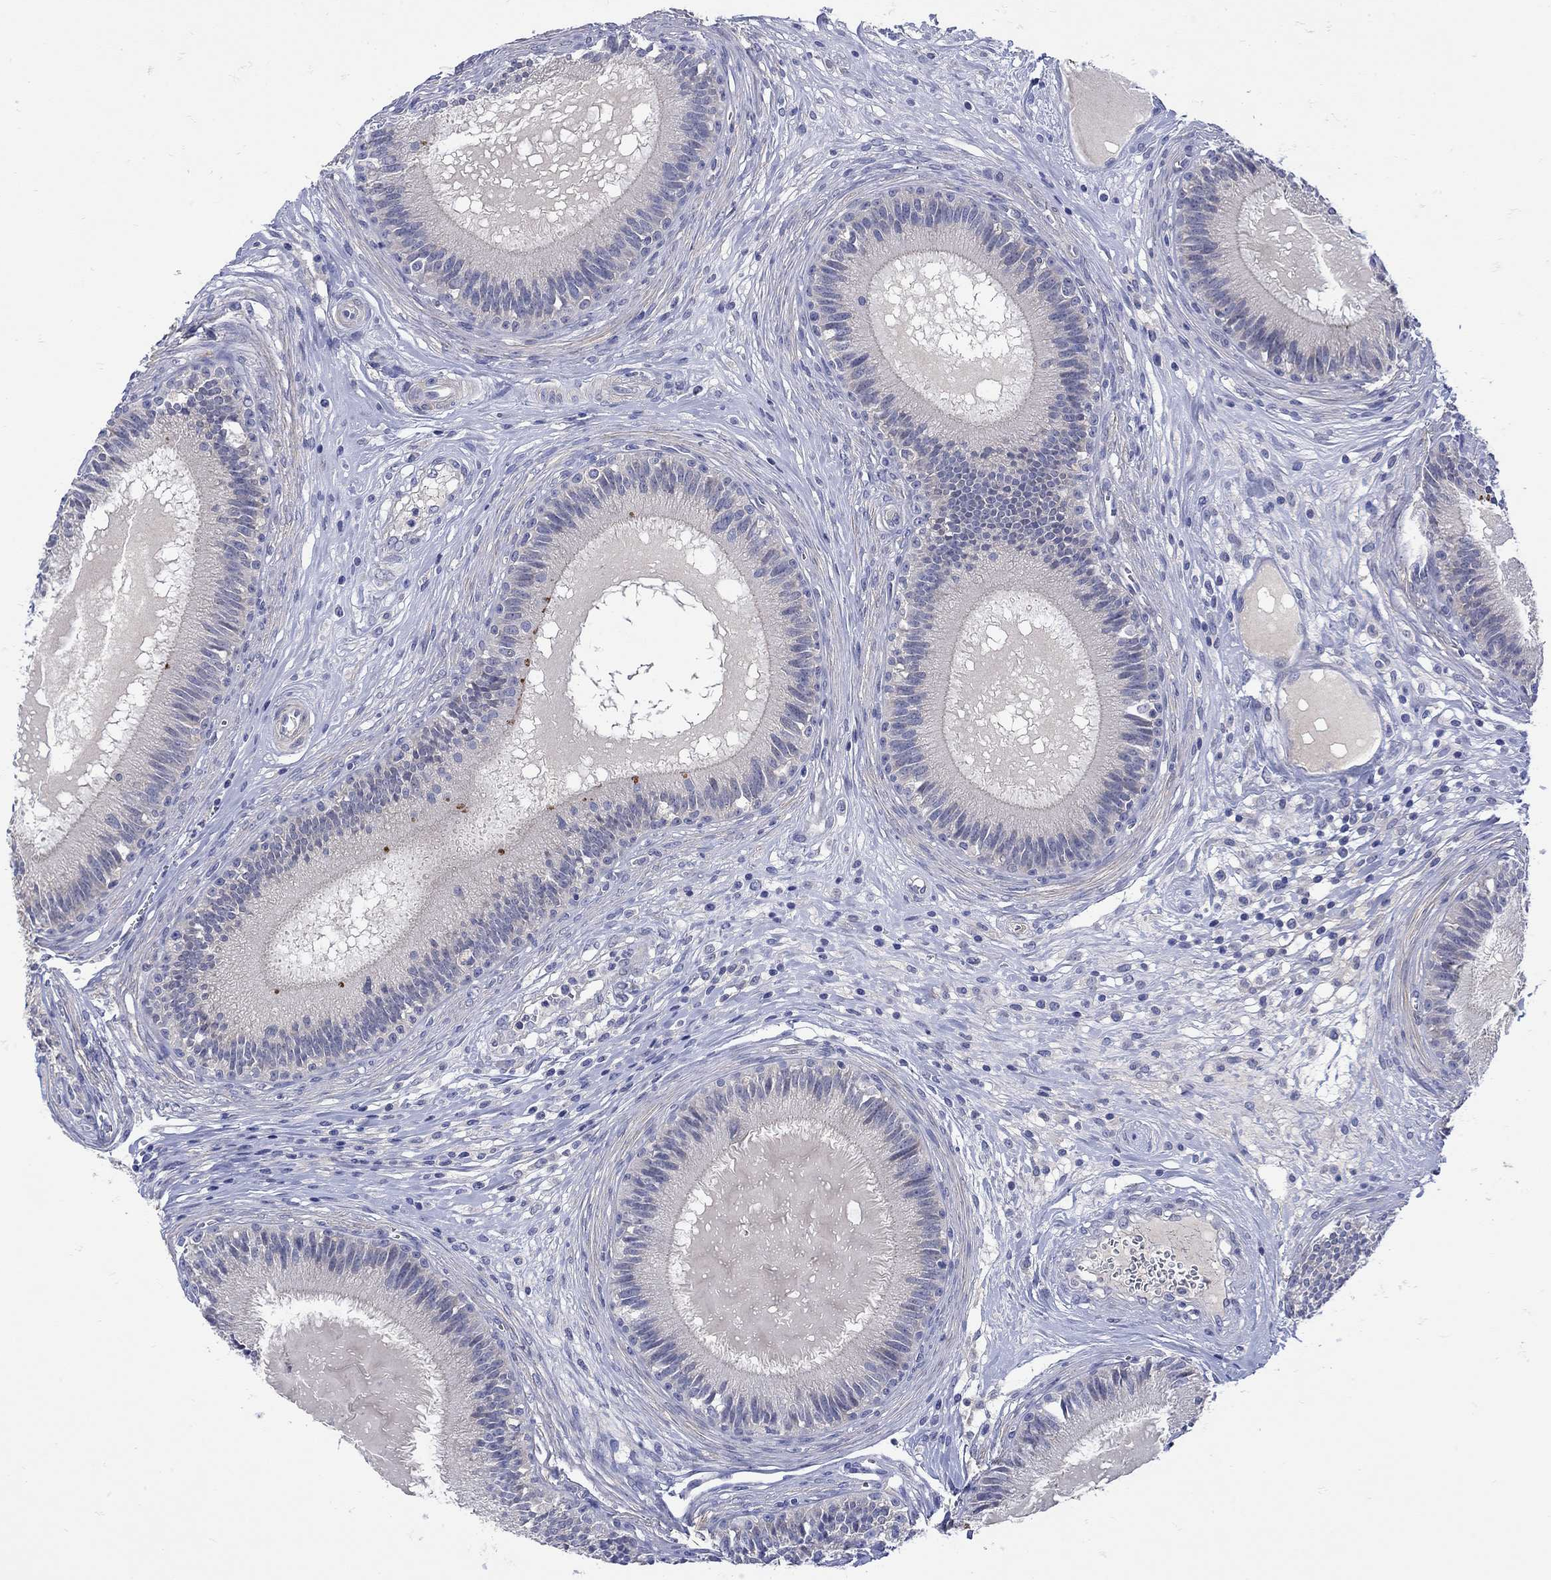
{"staining": {"intensity": "negative", "quantity": "none", "location": "none"}, "tissue": "epididymis", "cell_type": "Glandular cells", "image_type": "normal", "snomed": [{"axis": "morphology", "description": "Normal tissue, NOS"}, {"axis": "topography", "description": "Epididymis"}], "caption": "A high-resolution photomicrograph shows IHC staining of normal epididymis, which reveals no significant positivity in glandular cells.", "gene": "MSI1", "patient": {"sex": "male", "age": 27}}